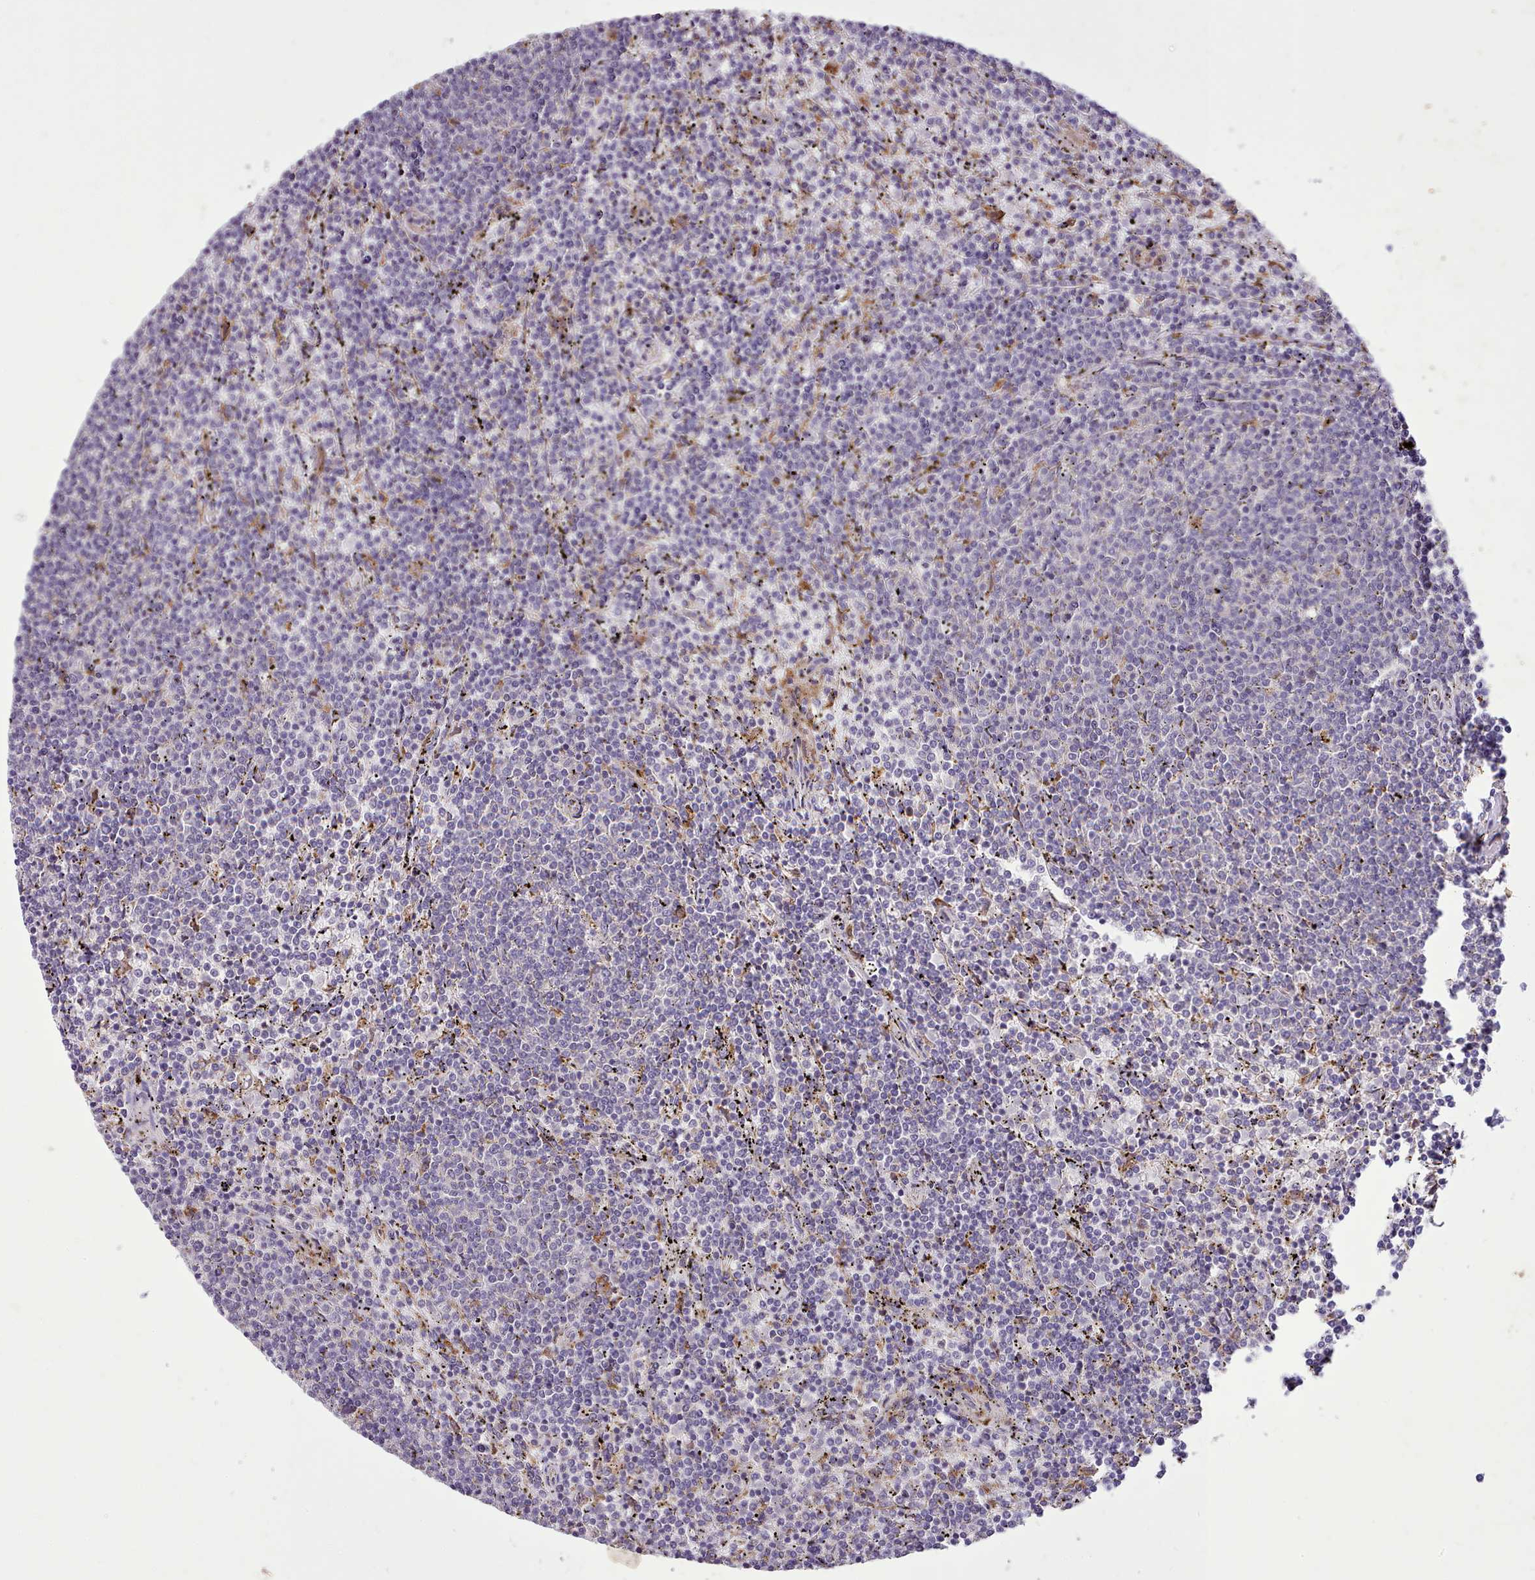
{"staining": {"intensity": "negative", "quantity": "none", "location": "none"}, "tissue": "lymphoma", "cell_type": "Tumor cells", "image_type": "cancer", "snomed": [{"axis": "morphology", "description": "Malignant lymphoma, non-Hodgkin's type, Low grade"}, {"axis": "topography", "description": "Spleen"}], "caption": "The histopathology image reveals no staining of tumor cells in lymphoma.", "gene": "FAM83E", "patient": {"sex": "female", "age": 50}}